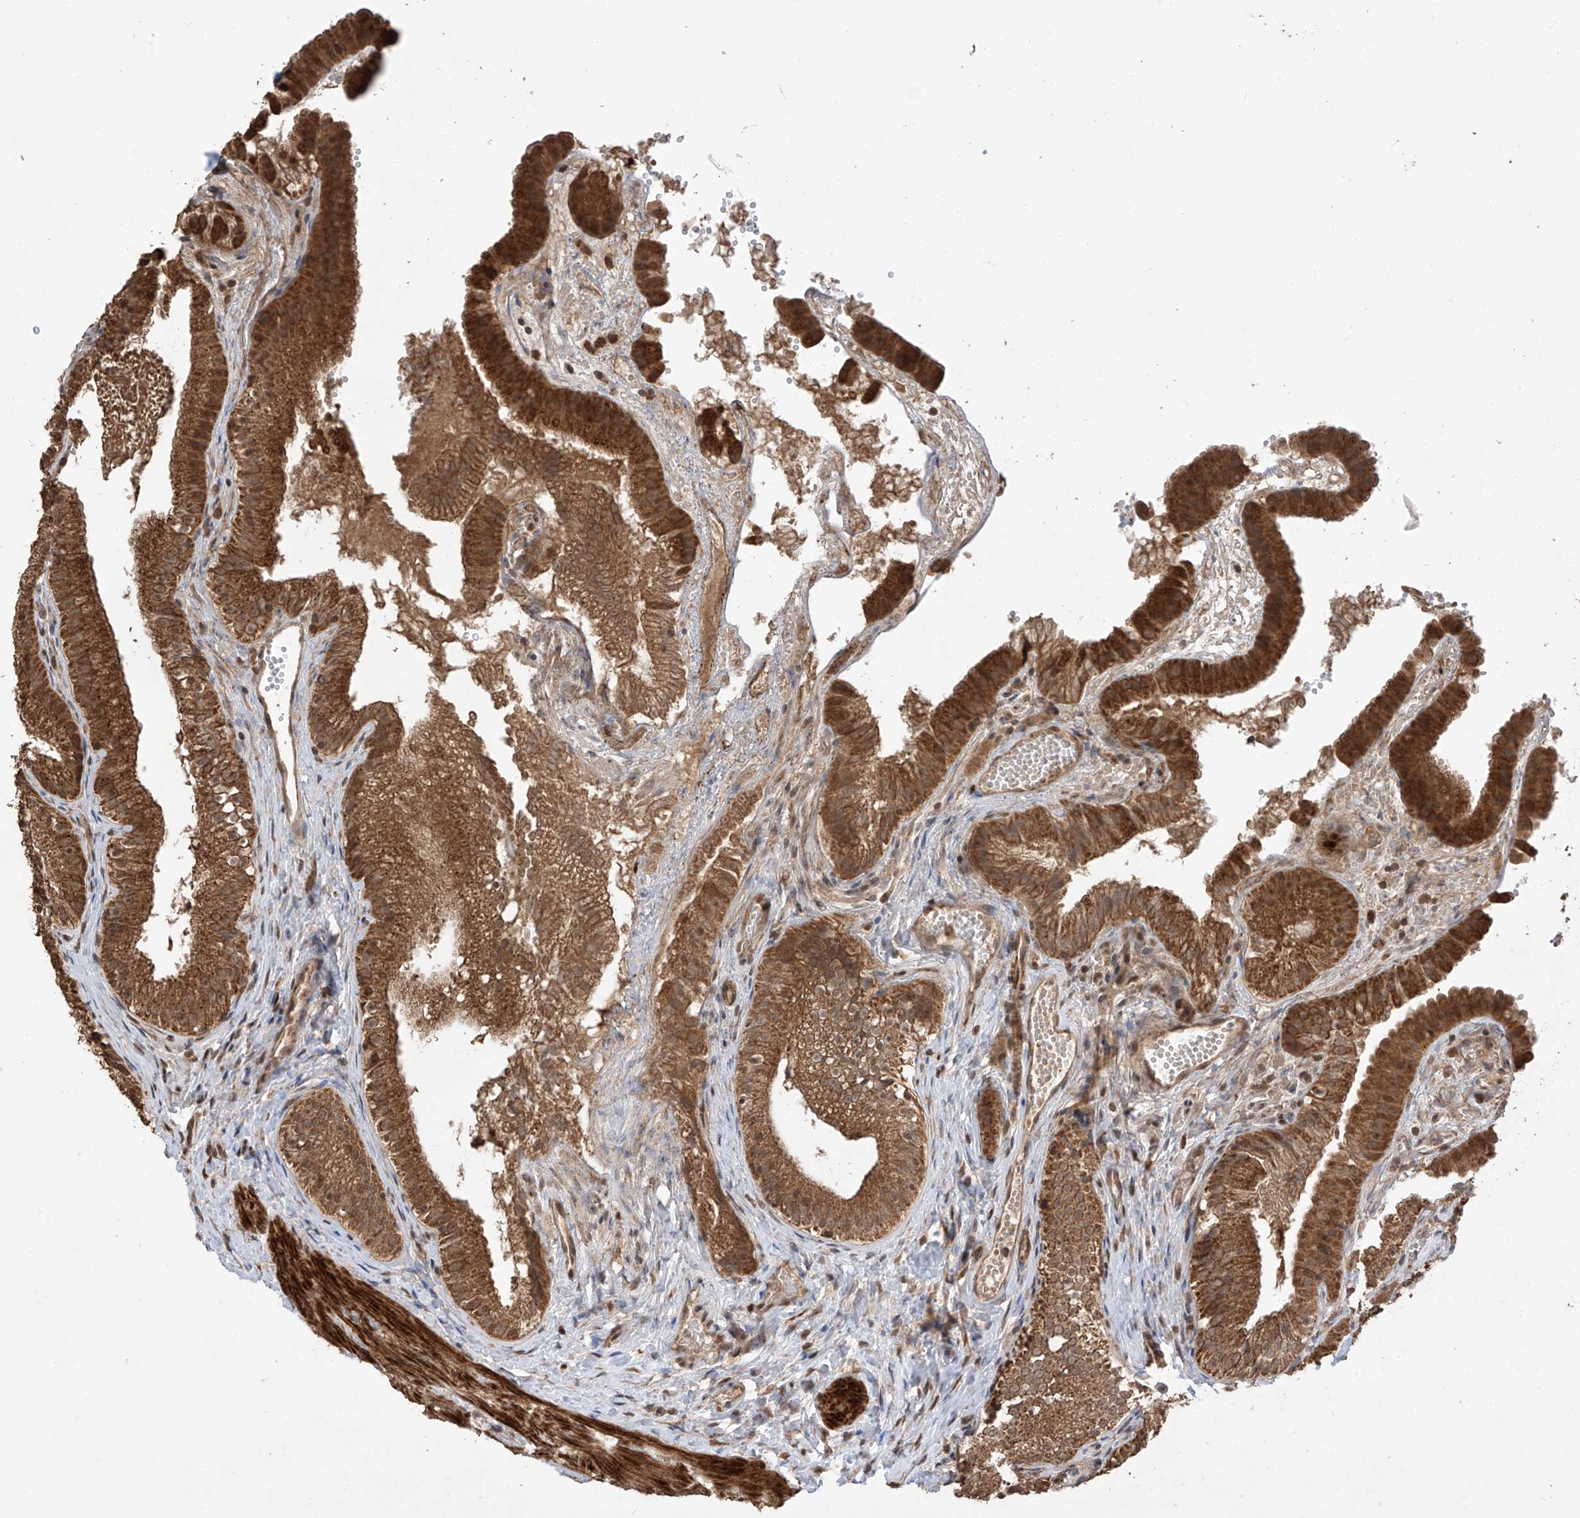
{"staining": {"intensity": "strong", "quantity": ">75%", "location": "cytoplasmic/membranous"}, "tissue": "gallbladder", "cell_type": "Glandular cells", "image_type": "normal", "snomed": [{"axis": "morphology", "description": "Normal tissue, NOS"}, {"axis": "topography", "description": "Gallbladder"}], "caption": "Immunohistochemistry histopathology image of unremarkable gallbladder stained for a protein (brown), which demonstrates high levels of strong cytoplasmic/membranous staining in about >75% of glandular cells.", "gene": "LATS1", "patient": {"sex": "female", "age": 30}}